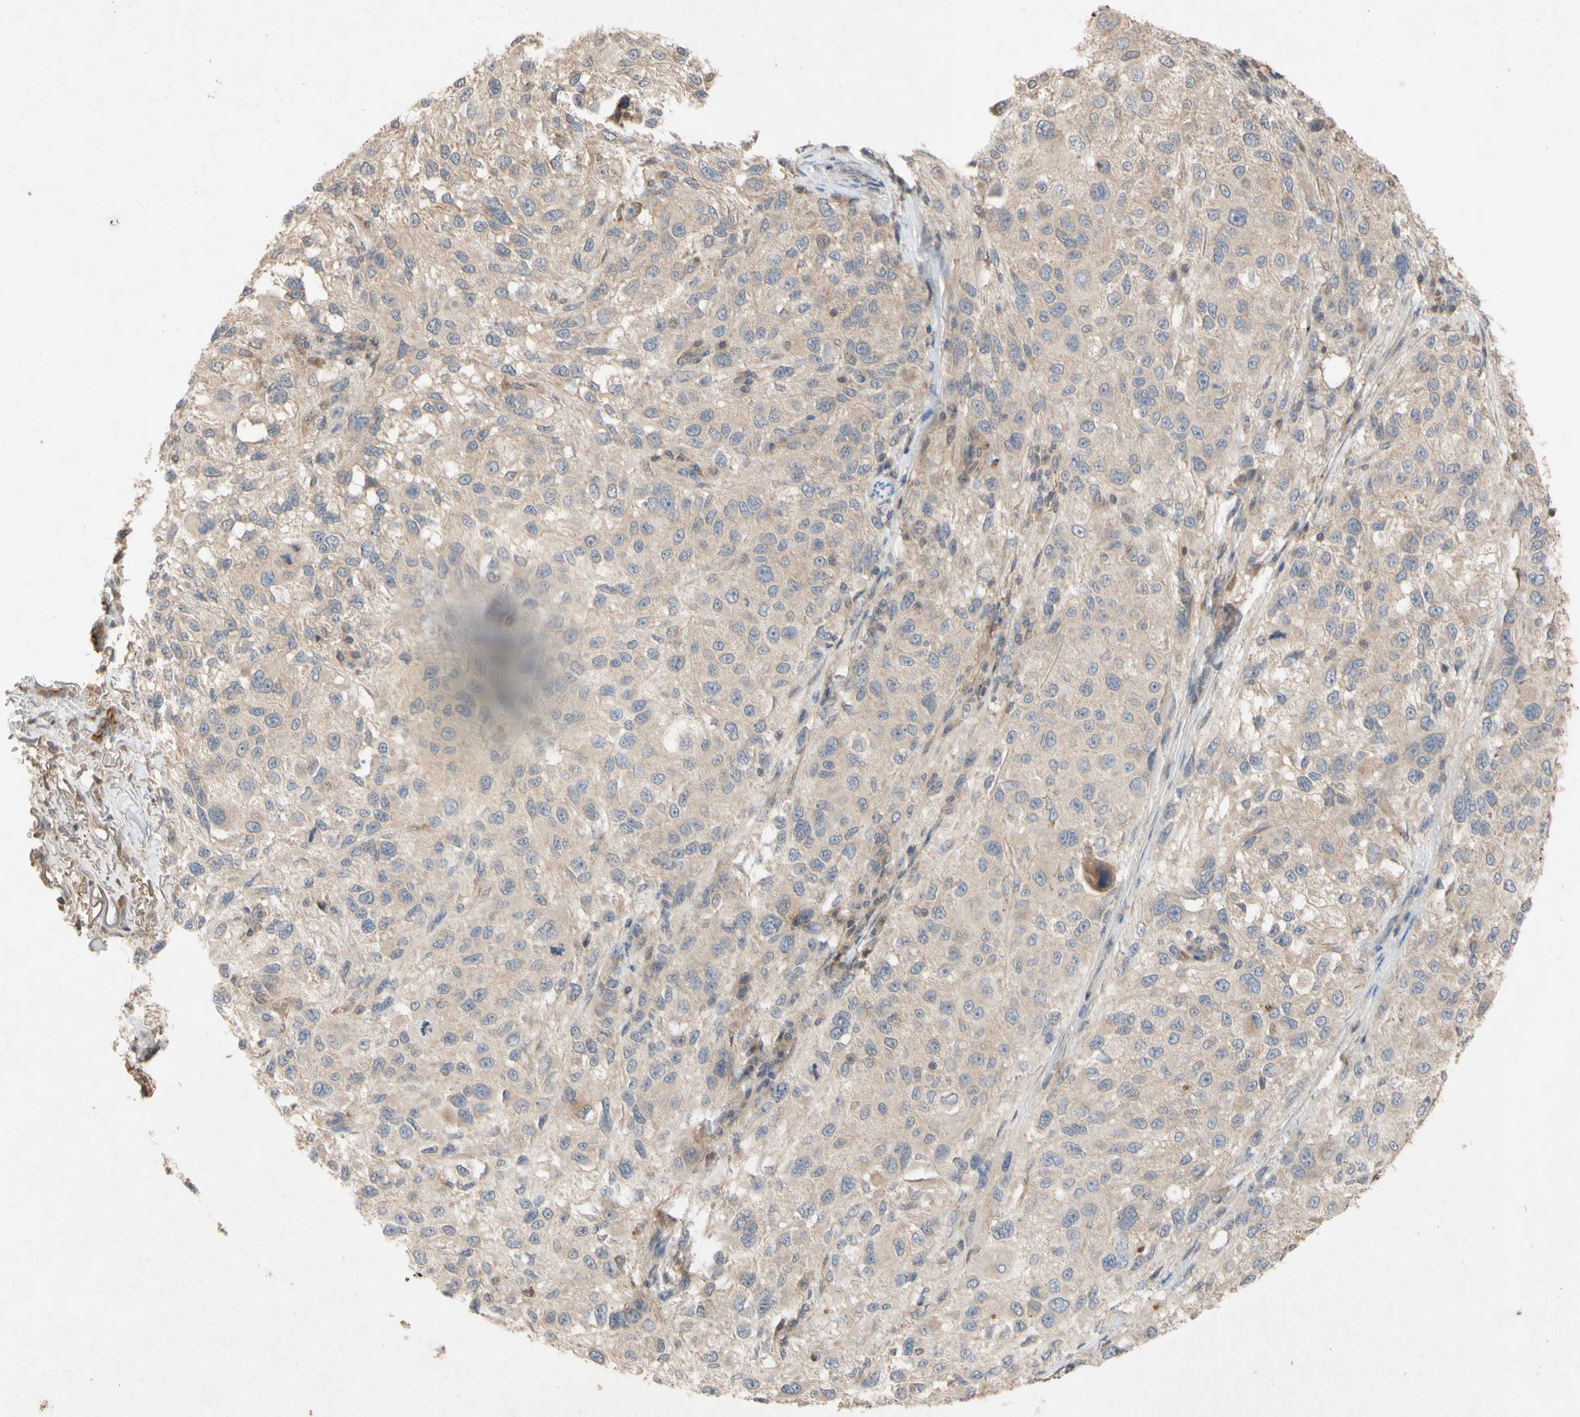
{"staining": {"intensity": "weak", "quantity": ">75%", "location": "cytoplasmic/membranous"}, "tissue": "melanoma", "cell_type": "Tumor cells", "image_type": "cancer", "snomed": [{"axis": "morphology", "description": "Necrosis, NOS"}, {"axis": "morphology", "description": "Malignant melanoma, NOS"}, {"axis": "topography", "description": "Skin"}], "caption": "Protein staining of melanoma tissue reveals weak cytoplasmic/membranous staining in about >75% of tumor cells.", "gene": "NECTIN3", "patient": {"sex": "female", "age": 87}}